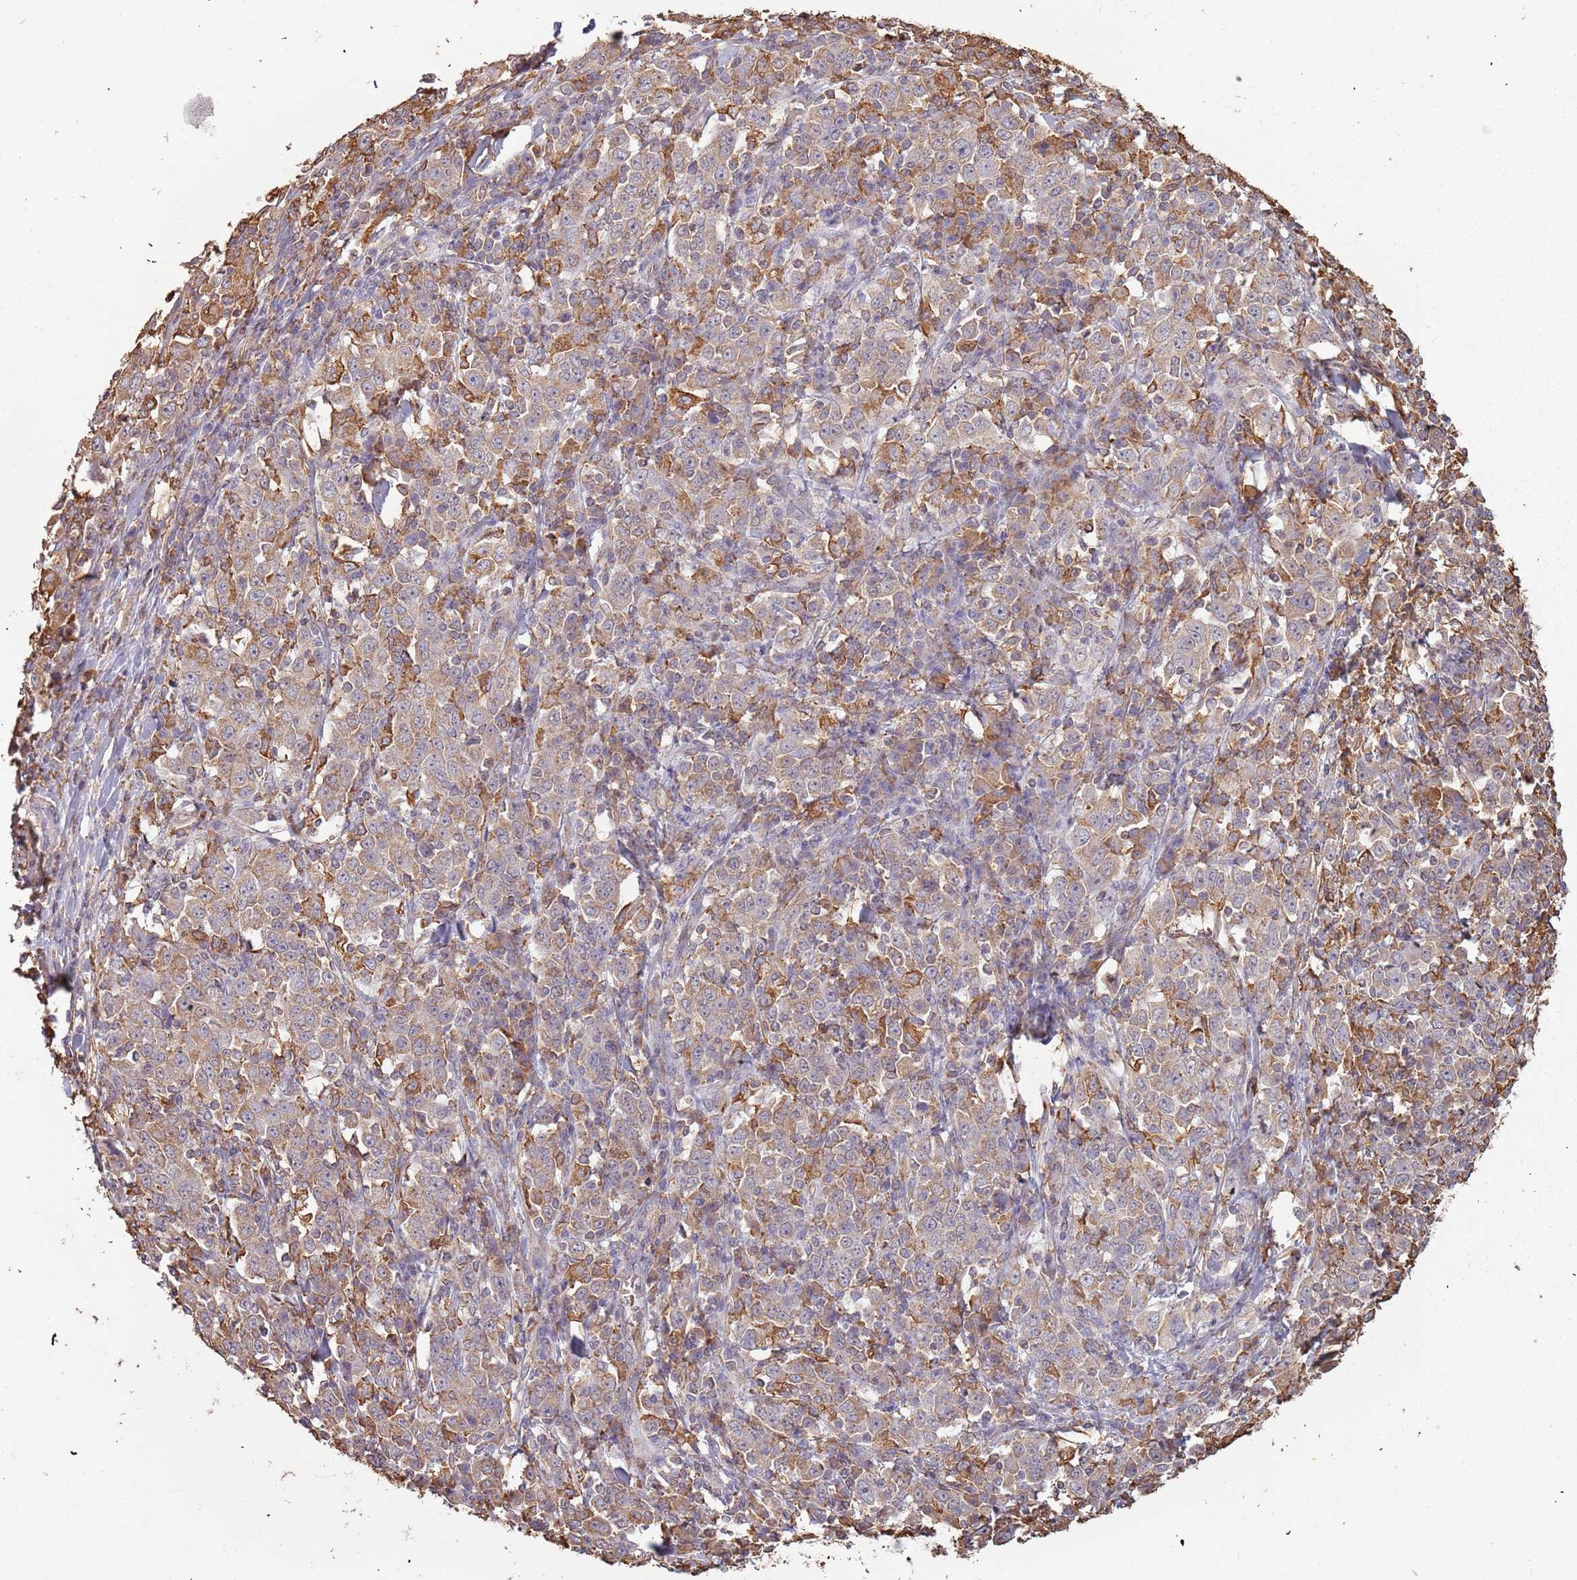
{"staining": {"intensity": "weak", "quantity": "25%-75%", "location": "cytoplasmic/membranous"}, "tissue": "stomach cancer", "cell_type": "Tumor cells", "image_type": "cancer", "snomed": [{"axis": "morphology", "description": "Normal tissue, NOS"}, {"axis": "morphology", "description": "Adenocarcinoma, NOS"}, {"axis": "topography", "description": "Stomach, upper"}, {"axis": "topography", "description": "Stomach"}], "caption": "Human stomach cancer stained with a protein marker displays weak staining in tumor cells.", "gene": "ATOSB", "patient": {"sex": "male", "age": 59}}